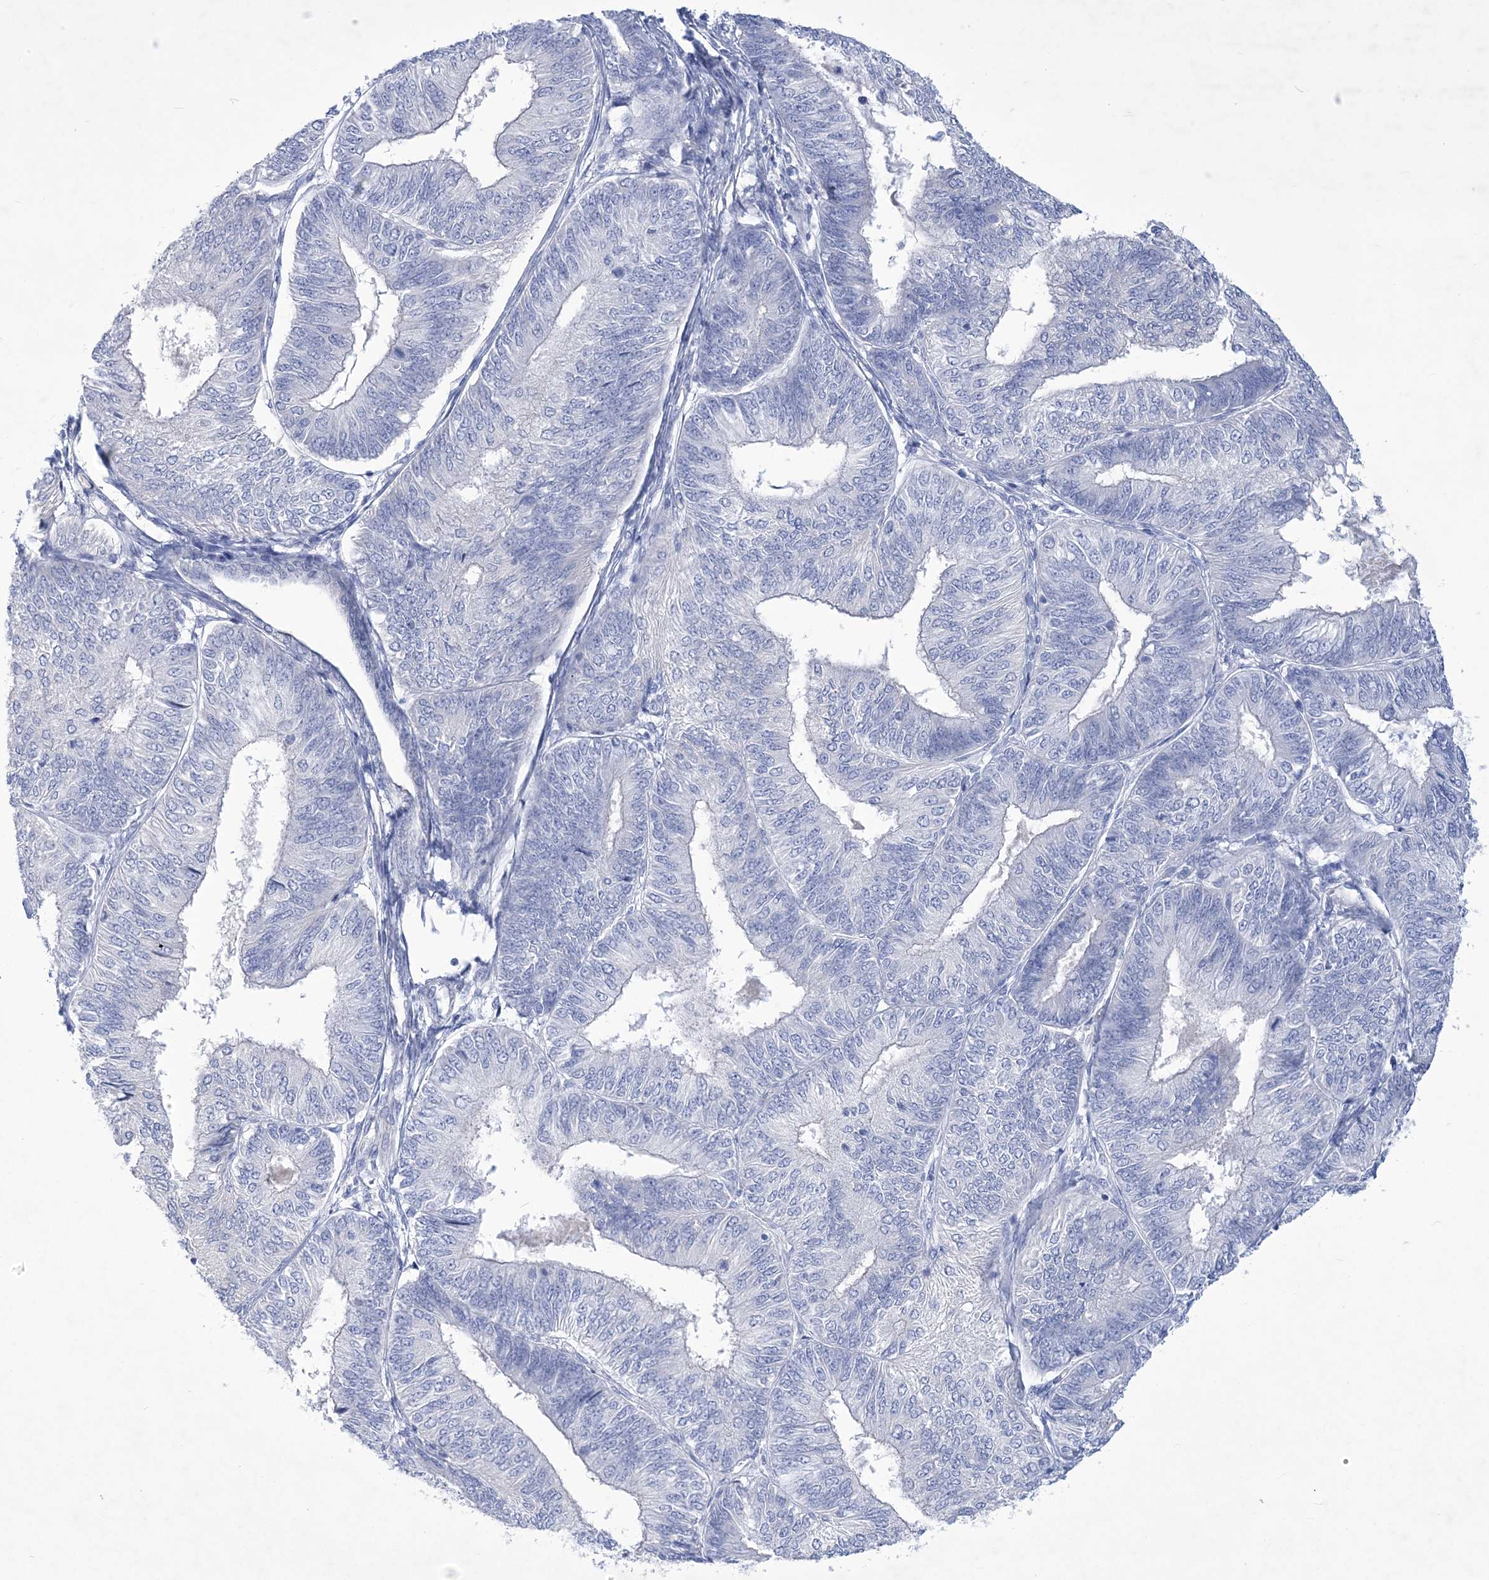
{"staining": {"intensity": "negative", "quantity": "none", "location": "none"}, "tissue": "endometrial cancer", "cell_type": "Tumor cells", "image_type": "cancer", "snomed": [{"axis": "morphology", "description": "Adenocarcinoma, NOS"}, {"axis": "topography", "description": "Endometrium"}], "caption": "High magnification brightfield microscopy of adenocarcinoma (endometrial) stained with DAB (brown) and counterstained with hematoxylin (blue): tumor cells show no significant staining.", "gene": "WDR74", "patient": {"sex": "female", "age": 58}}